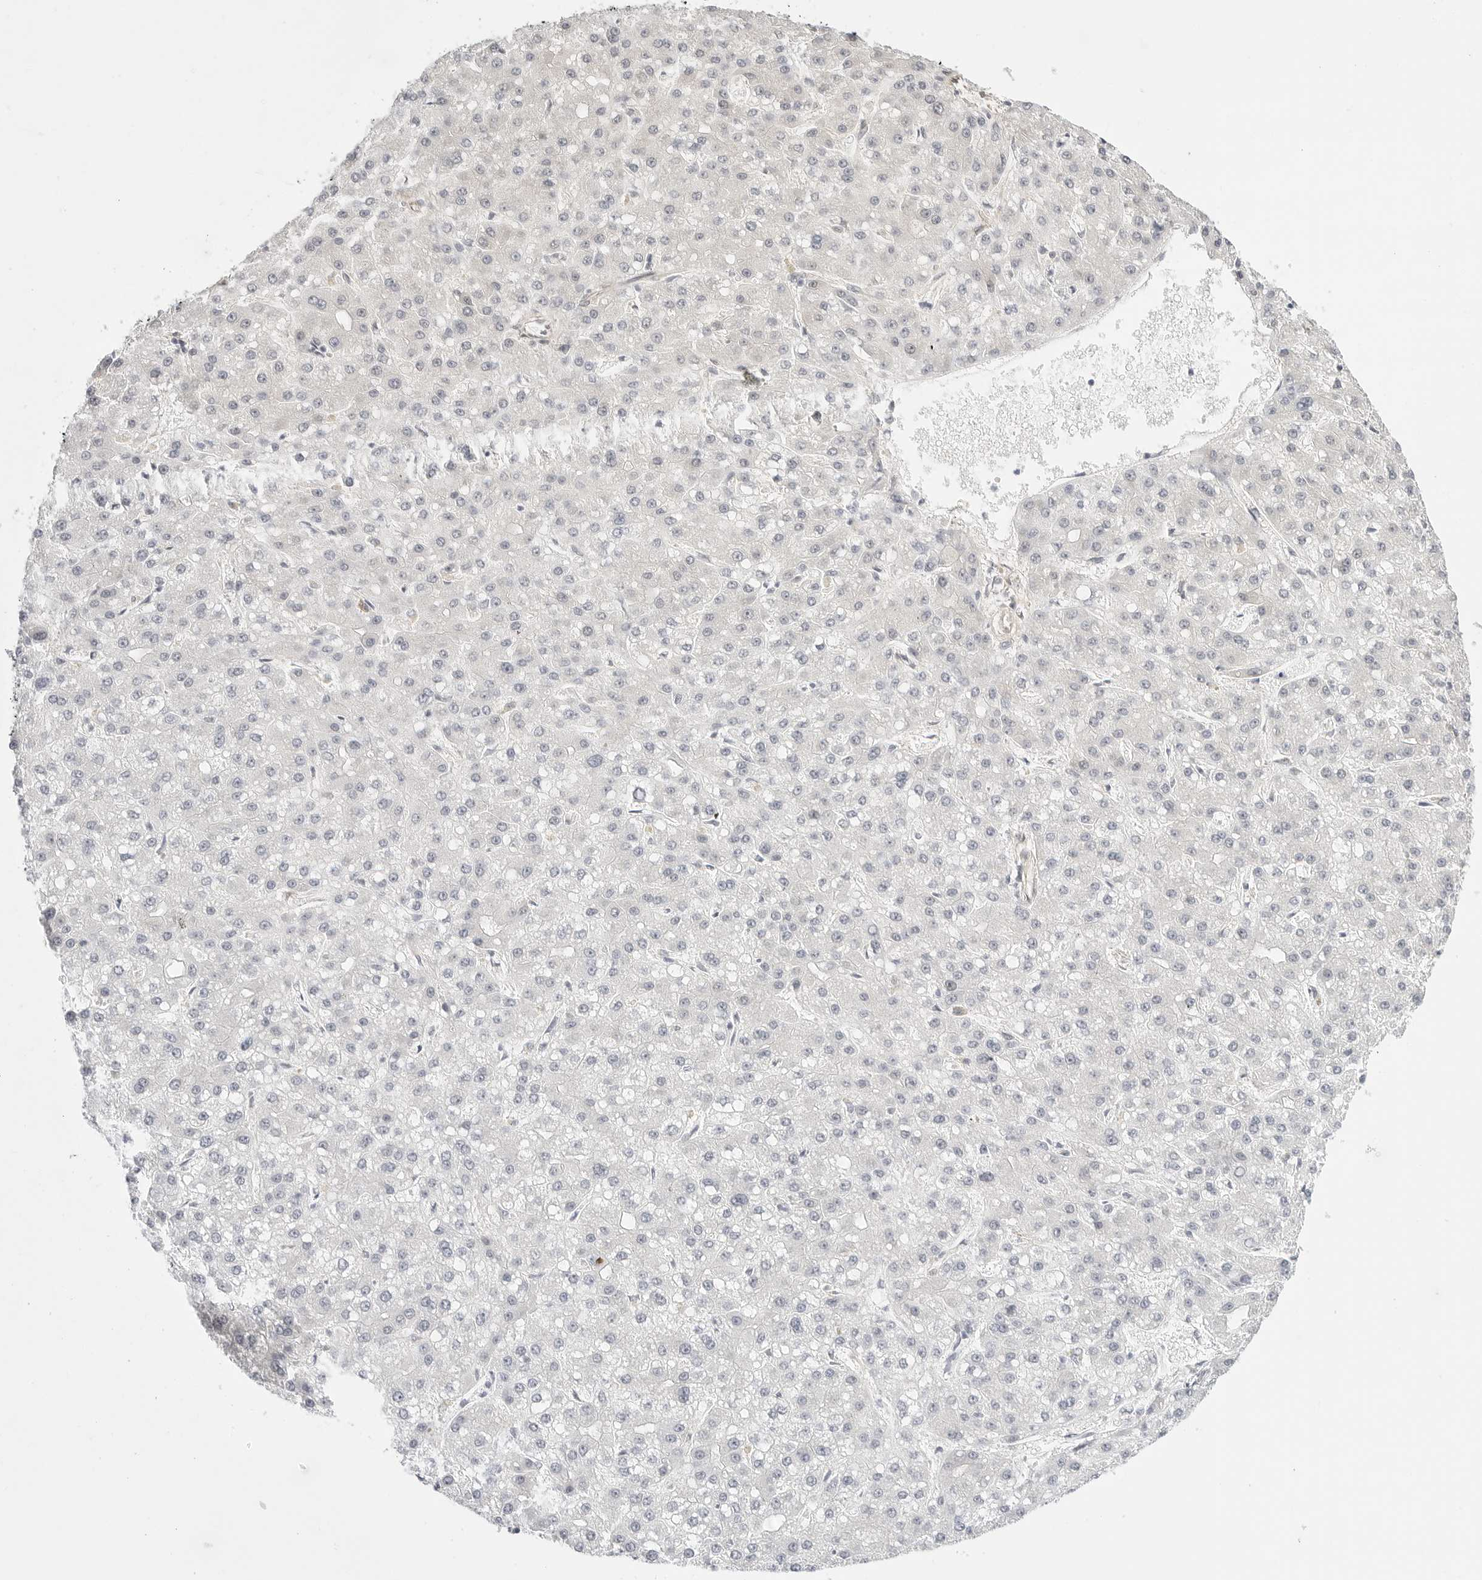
{"staining": {"intensity": "negative", "quantity": "none", "location": "none"}, "tissue": "liver cancer", "cell_type": "Tumor cells", "image_type": "cancer", "snomed": [{"axis": "morphology", "description": "Carcinoma, Hepatocellular, NOS"}, {"axis": "topography", "description": "Liver"}], "caption": "The histopathology image demonstrates no staining of tumor cells in hepatocellular carcinoma (liver).", "gene": "TCP1", "patient": {"sex": "male", "age": 67}}